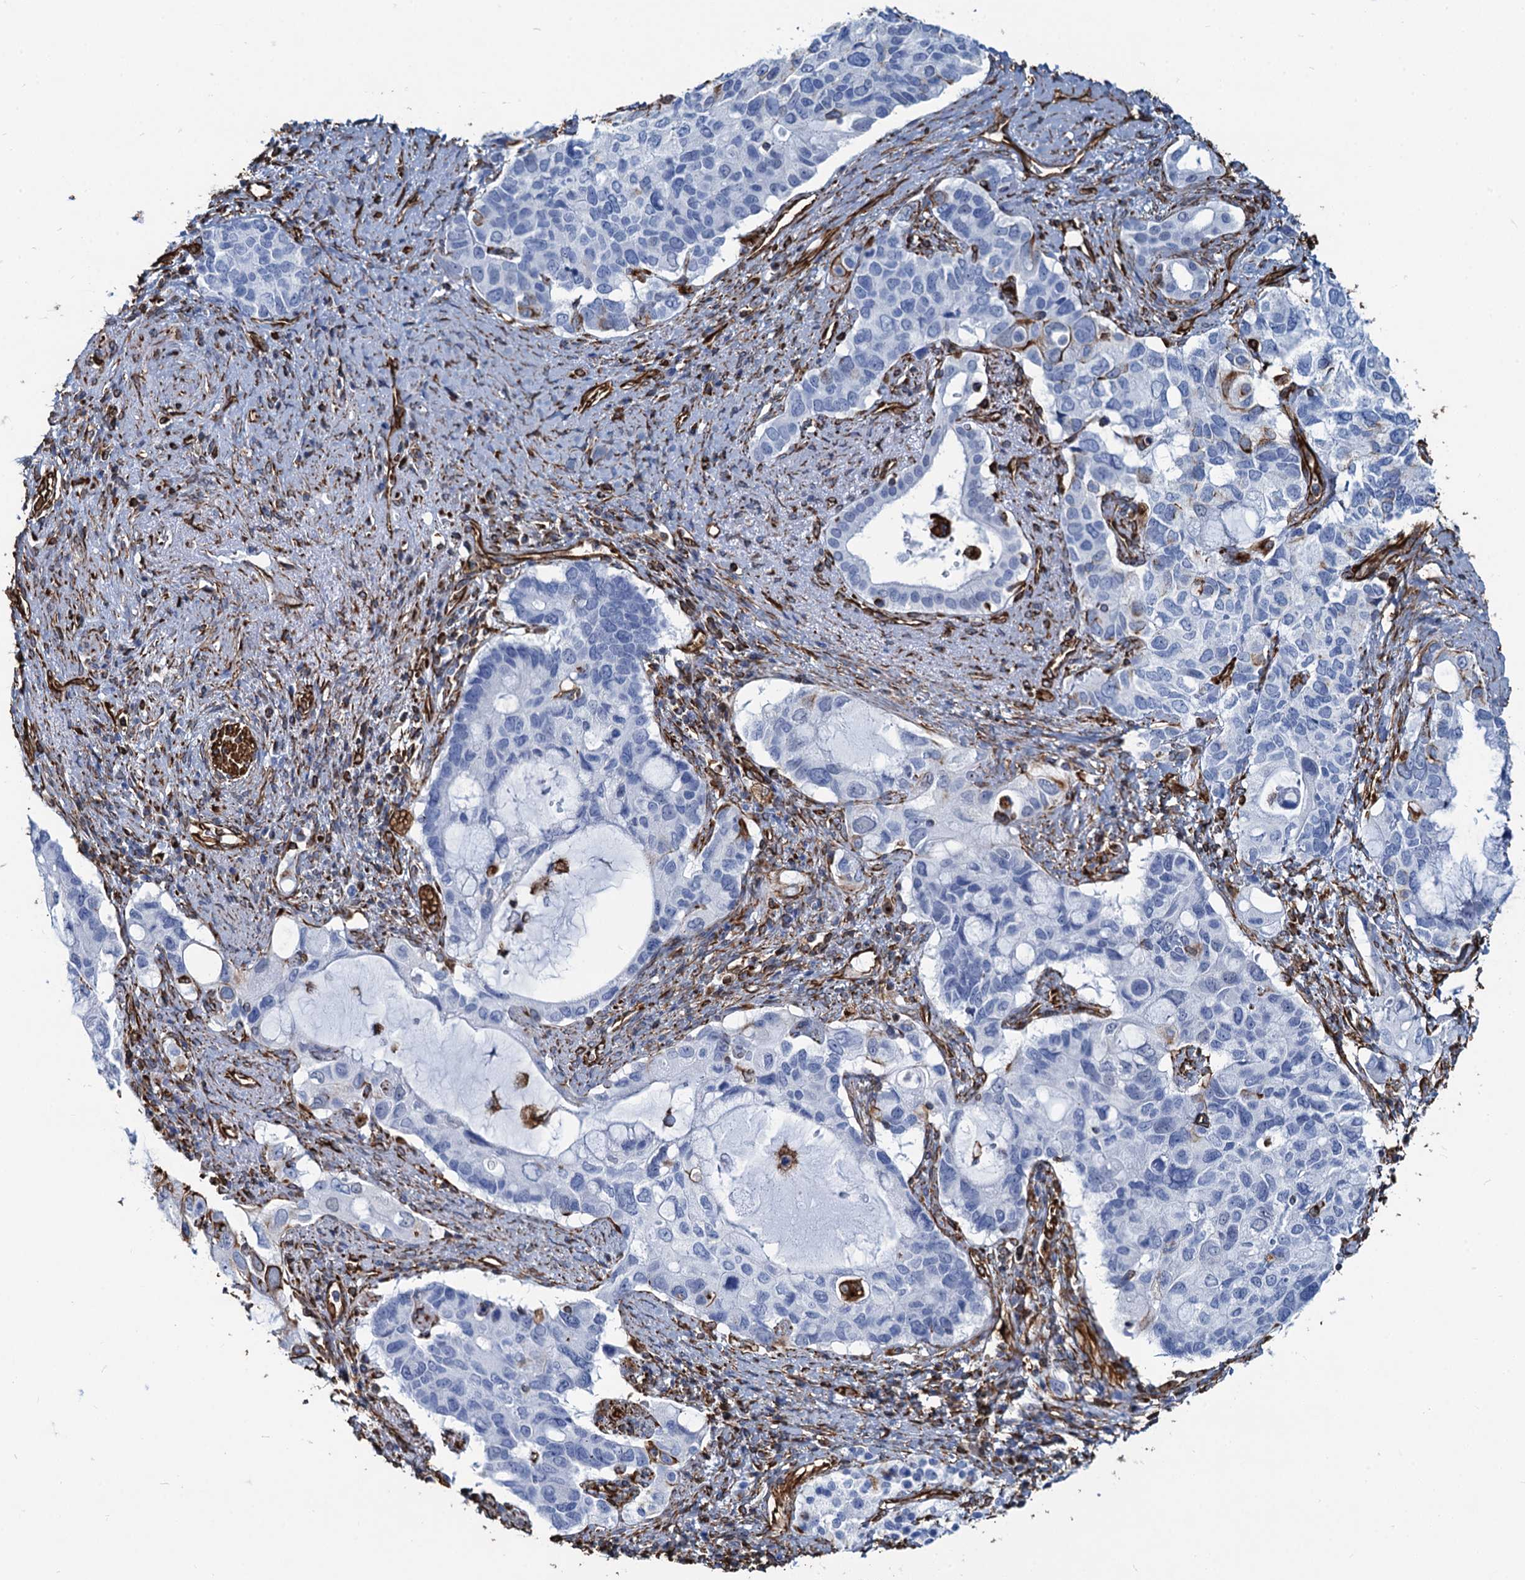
{"staining": {"intensity": "negative", "quantity": "none", "location": "none"}, "tissue": "pancreatic cancer", "cell_type": "Tumor cells", "image_type": "cancer", "snomed": [{"axis": "morphology", "description": "Adenocarcinoma, NOS"}, {"axis": "topography", "description": "Pancreas"}], "caption": "Tumor cells are negative for protein expression in human pancreatic cancer (adenocarcinoma).", "gene": "PGM2", "patient": {"sex": "female", "age": 56}}